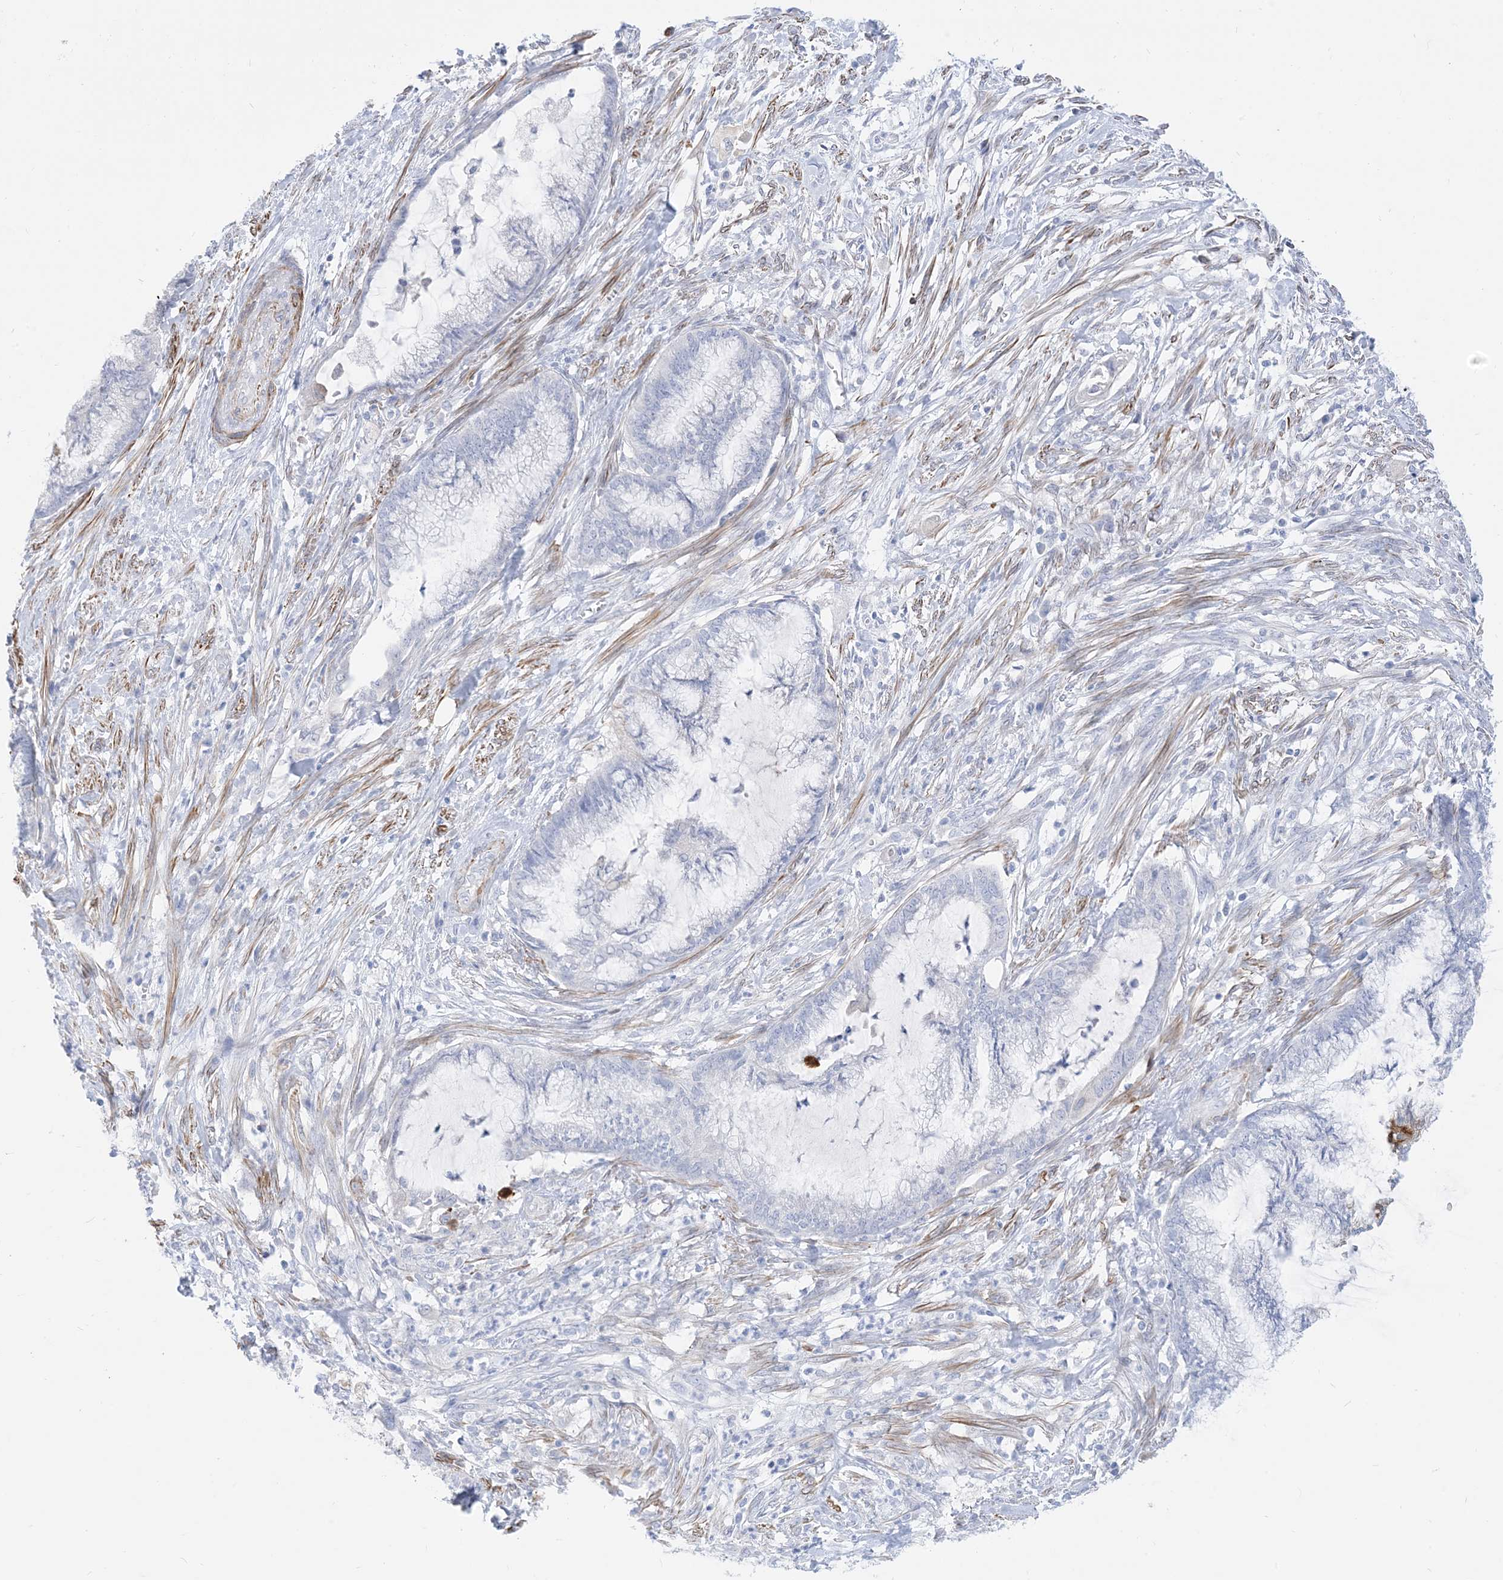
{"staining": {"intensity": "negative", "quantity": "none", "location": "none"}, "tissue": "endometrial cancer", "cell_type": "Tumor cells", "image_type": "cancer", "snomed": [{"axis": "morphology", "description": "Adenocarcinoma, NOS"}, {"axis": "topography", "description": "Endometrium"}], "caption": "Tumor cells show no significant staining in endometrial cancer.", "gene": "MARS2", "patient": {"sex": "female", "age": 86}}